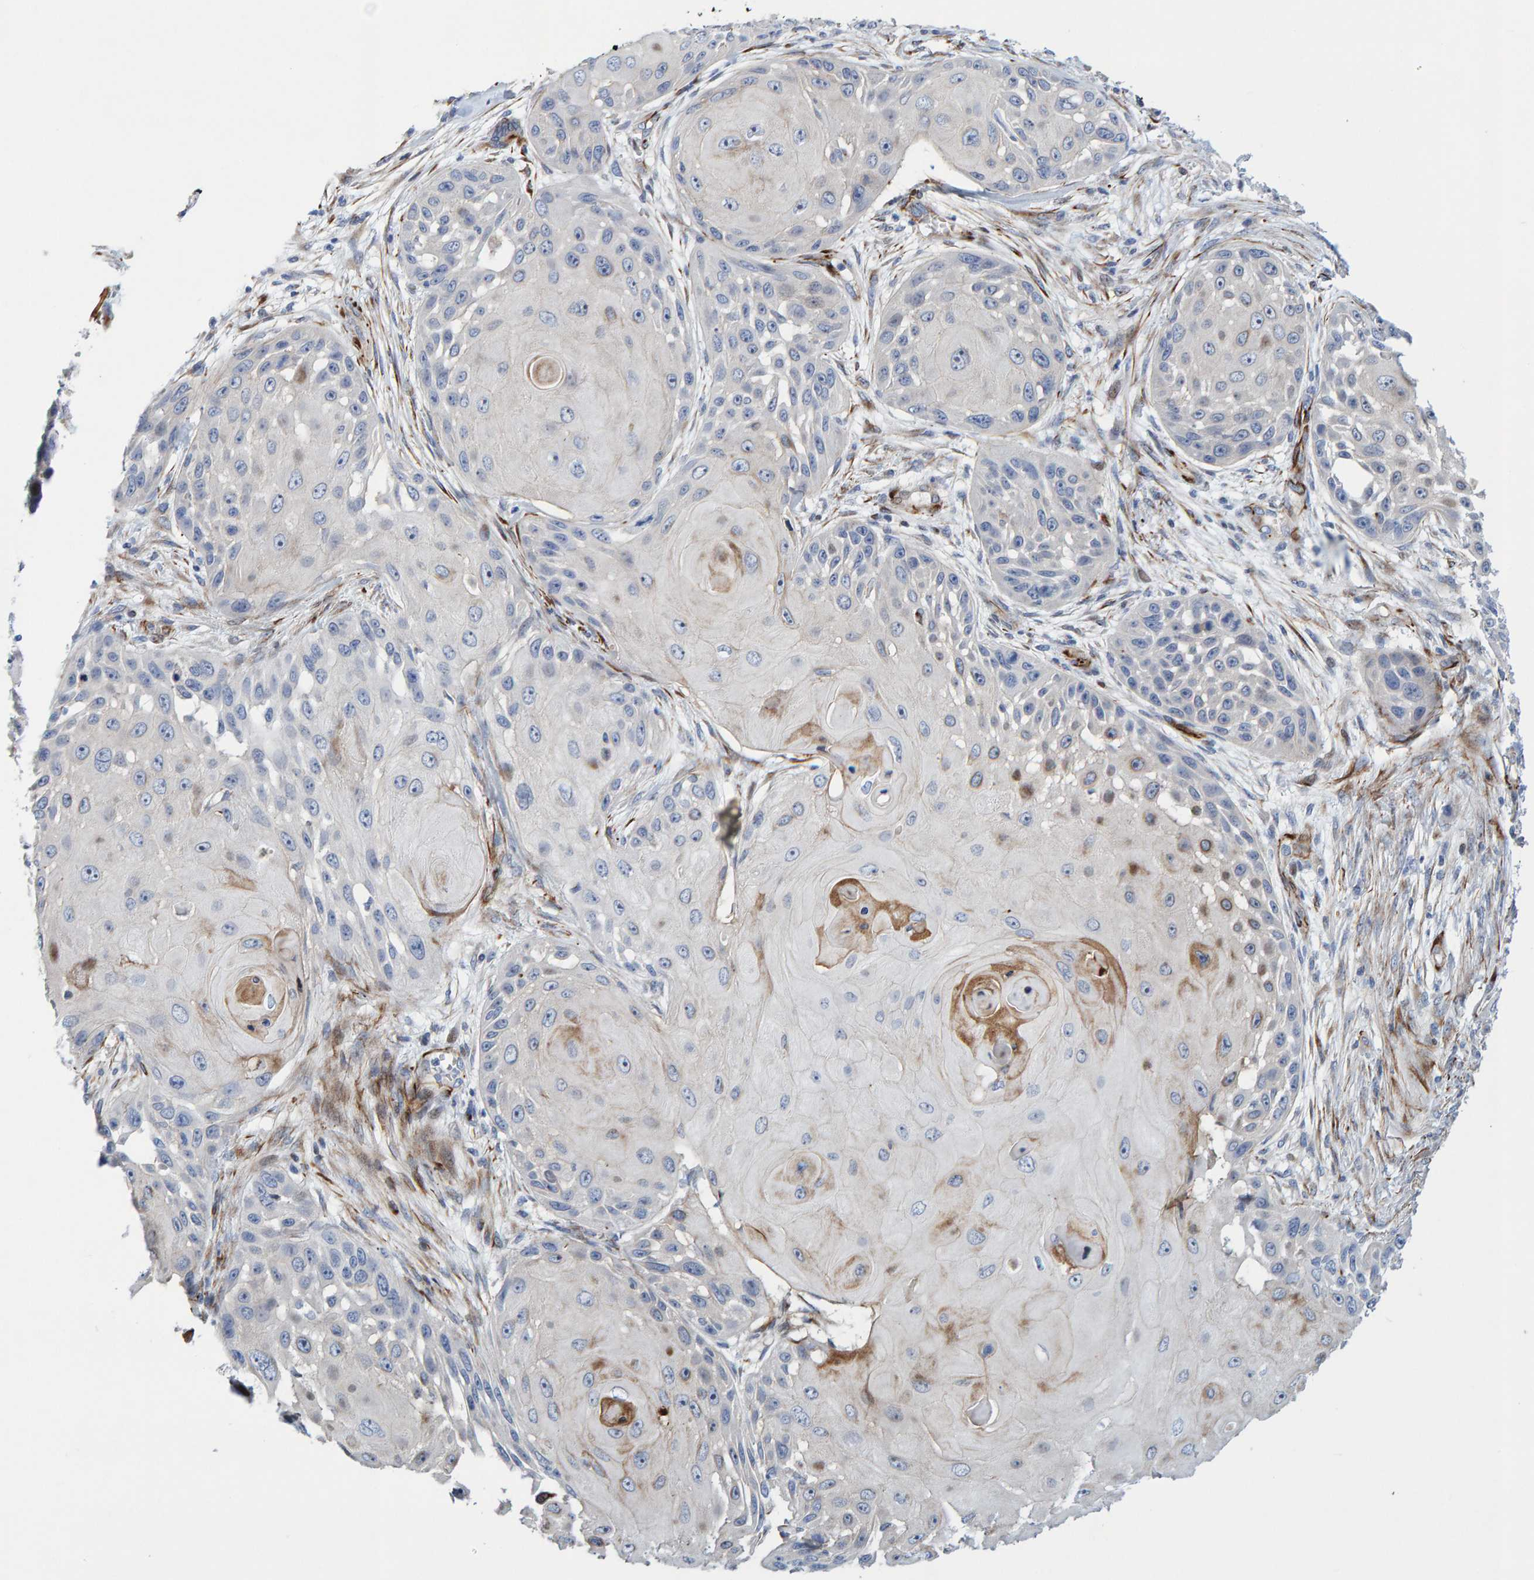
{"staining": {"intensity": "negative", "quantity": "none", "location": "none"}, "tissue": "skin cancer", "cell_type": "Tumor cells", "image_type": "cancer", "snomed": [{"axis": "morphology", "description": "Squamous cell carcinoma, NOS"}, {"axis": "topography", "description": "Skin"}], "caption": "Tumor cells show no significant positivity in skin cancer (squamous cell carcinoma).", "gene": "POLG2", "patient": {"sex": "female", "age": 44}}